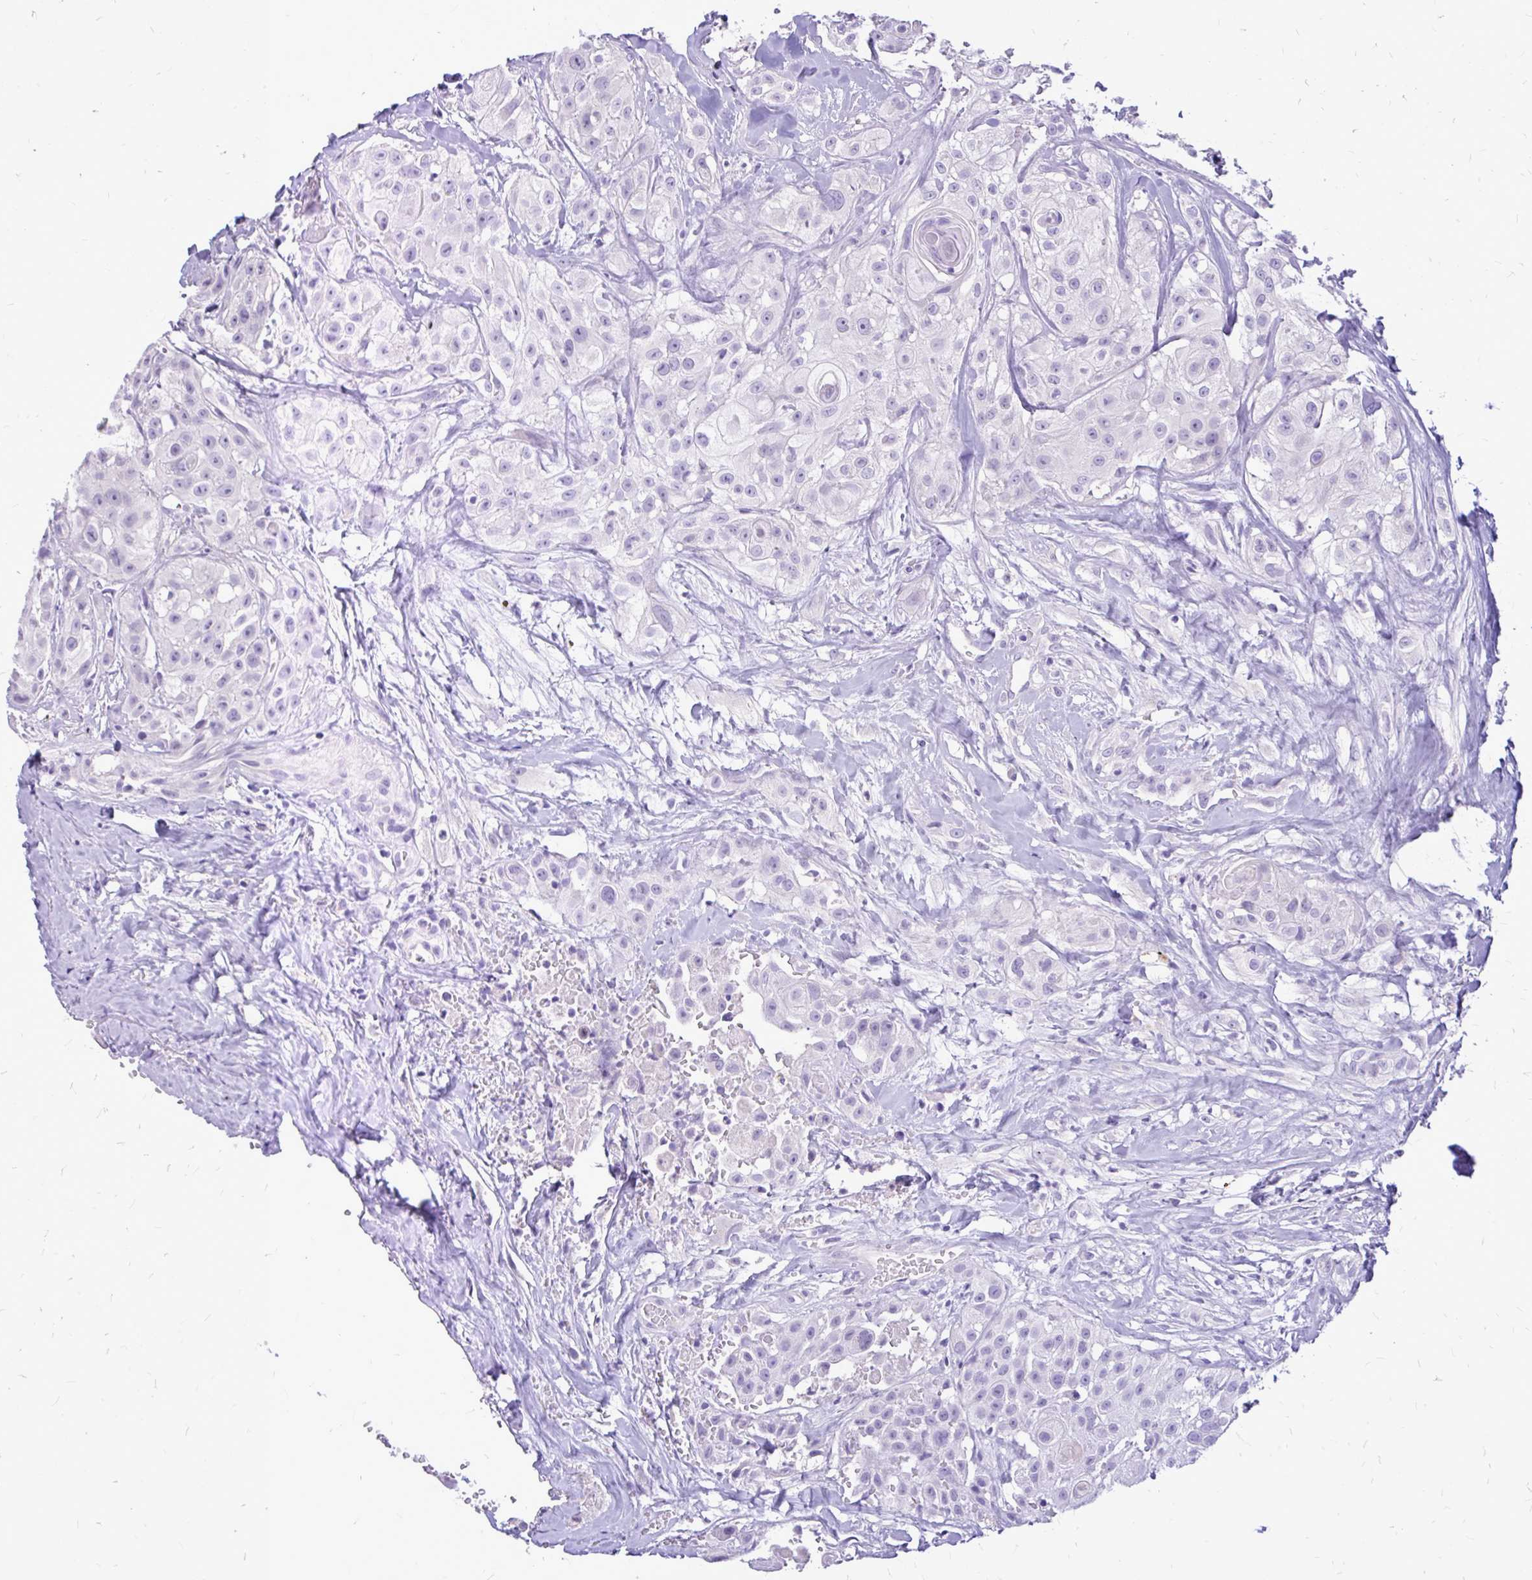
{"staining": {"intensity": "negative", "quantity": "none", "location": "none"}, "tissue": "head and neck cancer", "cell_type": "Tumor cells", "image_type": "cancer", "snomed": [{"axis": "morphology", "description": "Squamous cell carcinoma, NOS"}, {"axis": "topography", "description": "Head-Neck"}], "caption": "There is no significant staining in tumor cells of squamous cell carcinoma (head and neck).", "gene": "MAP1LC3A", "patient": {"sex": "male", "age": 83}}